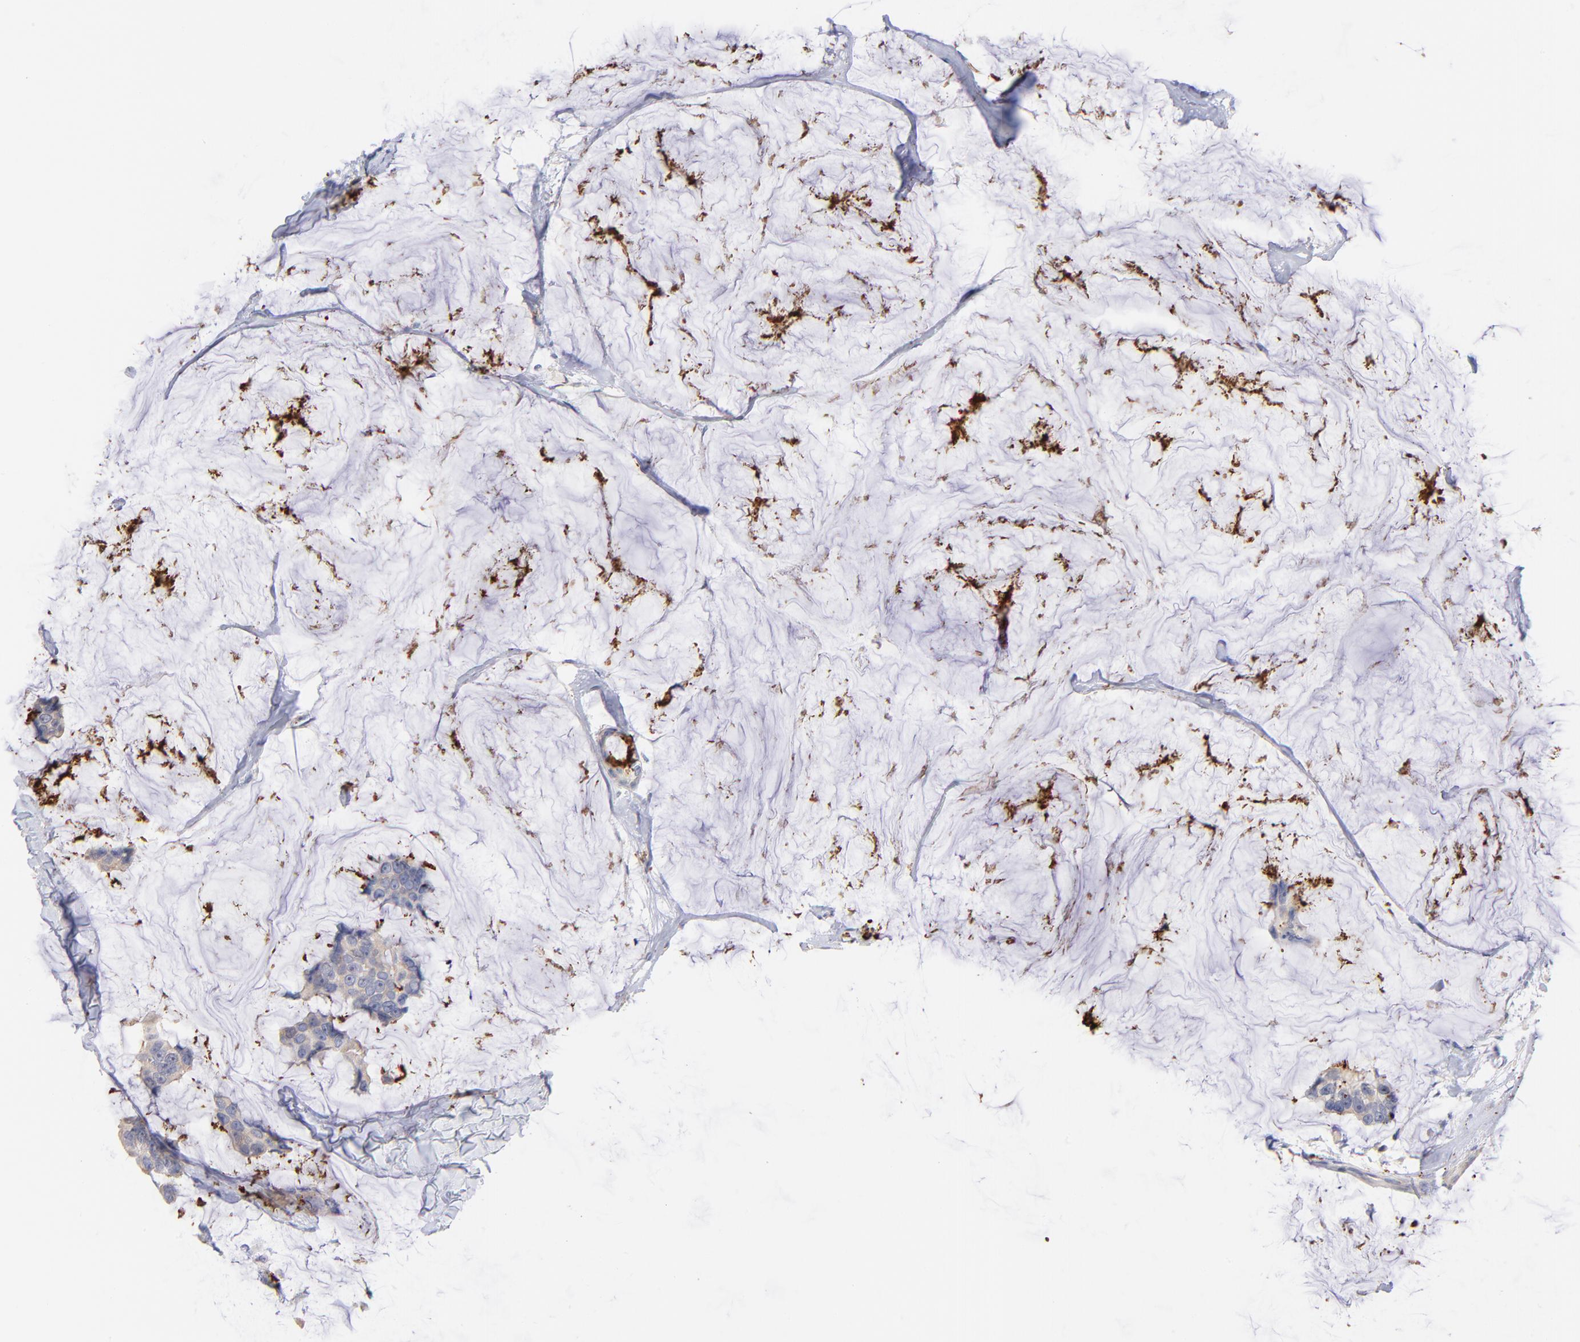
{"staining": {"intensity": "weak", "quantity": "25%-75%", "location": "cytoplasmic/membranous"}, "tissue": "breast cancer", "cell_type": "Tumor cells", "image_type": "cancer", "snomed": [{"axis": "morphology", "description": "Normal tissue, NOS"}, {"axis": "morphology", "description": "Duct carcinoma"}, {"axis": "topography", "description": "Breast"}], "caption": "IHC of infiltrating ductal carcinoma (breast) reveals low levels of weak cytoplasmic/membranous staining in approximately 25%-75% of tumor cells.", "gene": "KREMEN2", "patient": {"sex": "female", "age": 50}}